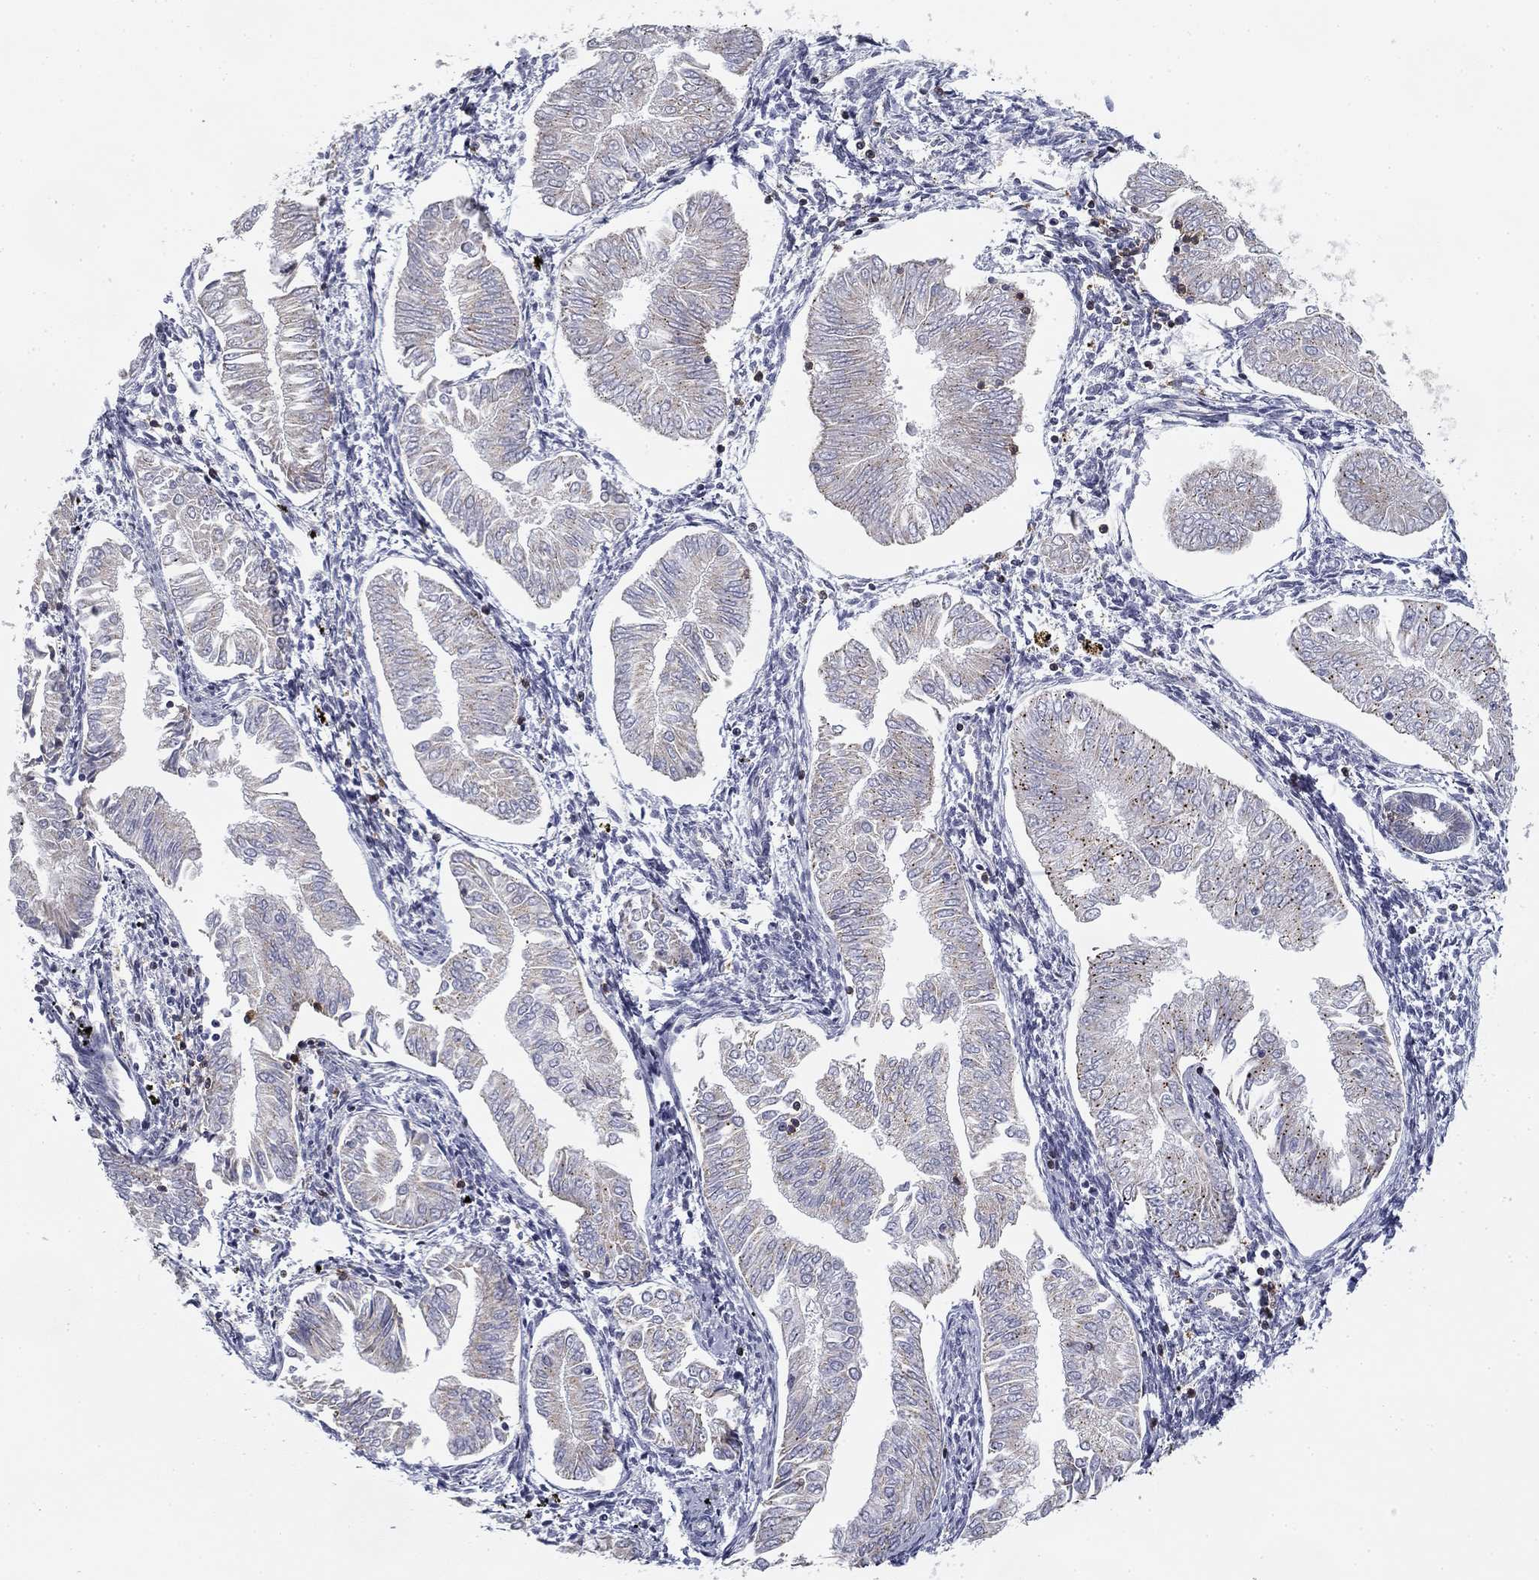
{"staining": {"intensity": "negative", "quantity": "none", "location": "none"}, "tissue": "endometrial cancer", "cell_type": "Tumor cells", "image_type": "cancer", "snomed": [{"axis": "morphology", "description": "Adenocarcinoma, NOS"}, {"axis": "topography", "description": "Endometrium"}], "caption": "Tumor cells are negative for protein expression in human endometrial adenocarcinoma.", "gene": "TRAT1", "patient": {"sex": "female", "age": 53}}